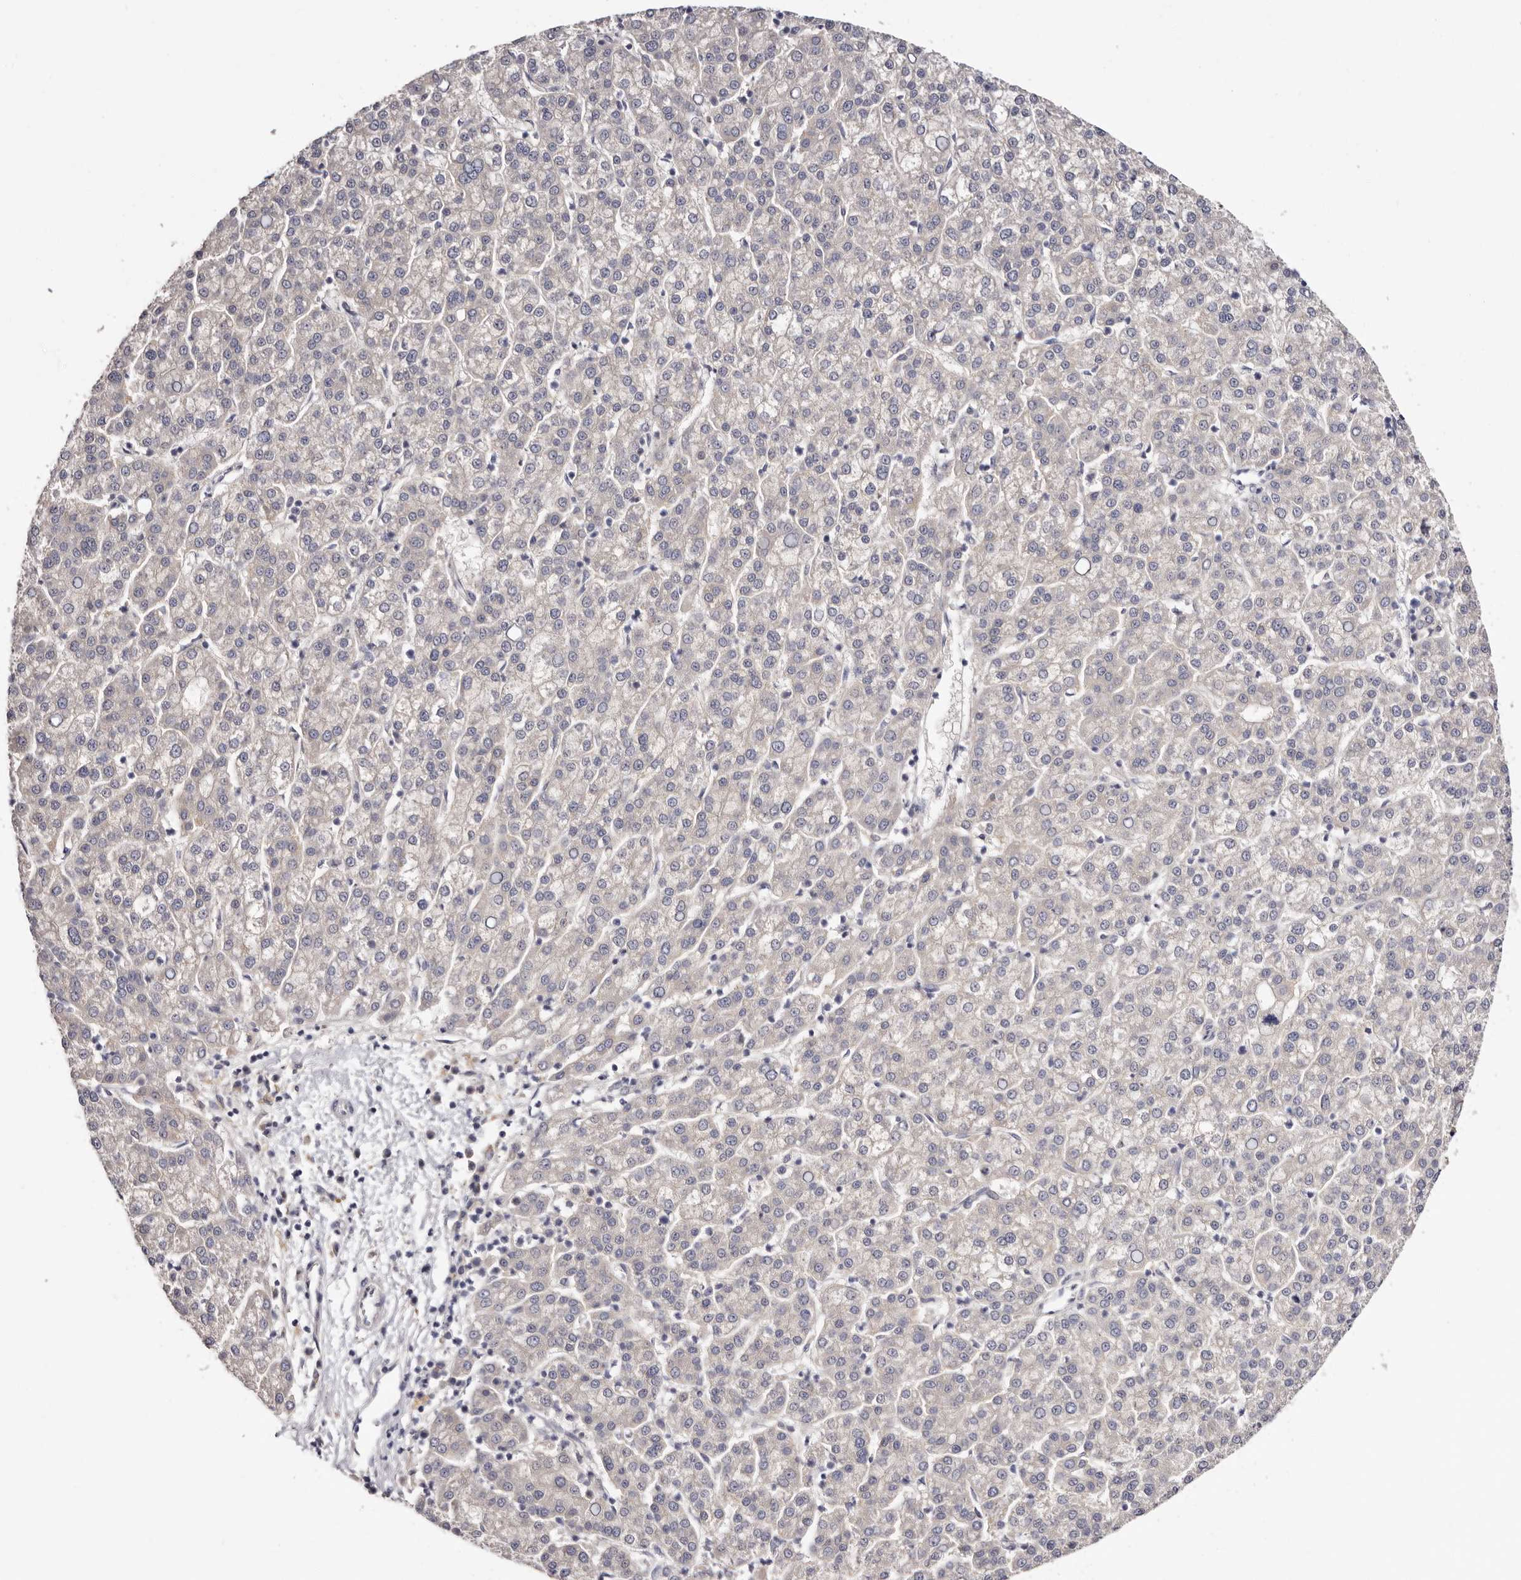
{"staining": {"intensity": "negative", "quantity": "none", "location": "none"}, "tissue": "liver cancer", "cell_type": "Tumor cells", "image_type": "cancer", "snomed": [{"axis": "morphology", "description": "Carcinoma, Hepatocellular, NOS"}, {"axis": "topography", "description": "Liver"}], "caption": "Human hepatocellular carcinoma (liver) stained for a protein using immunohistochemistry (IHC) demonstrates no expression in tumor cells.", "gene": "STK16", "patient": {"sex": "female", "age": 58}}